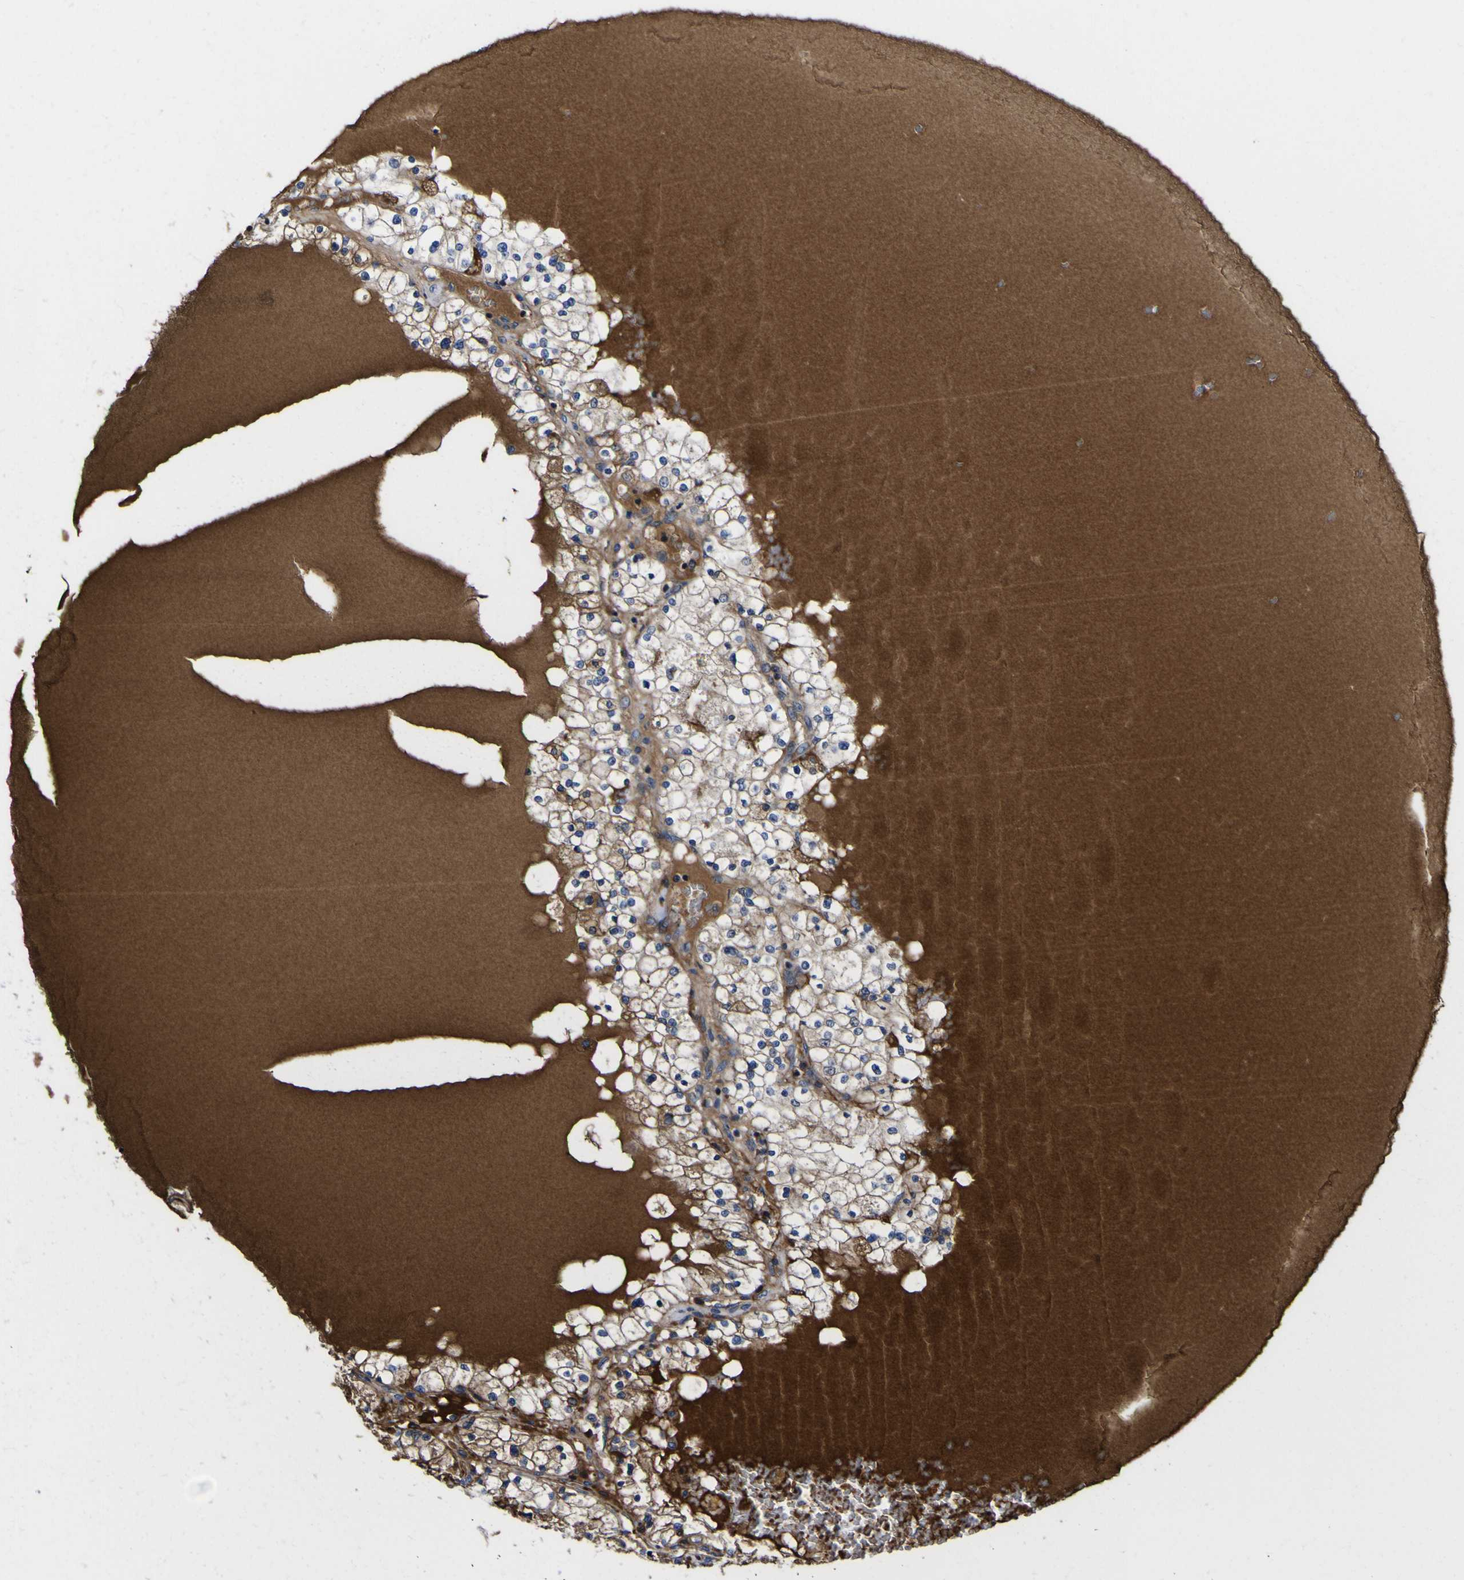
{"staining": {"intensity": "weak", "quantity": "25%-75%", "location": "cytoplasmic/membranous"}, "tissue": "renal cancer", "cell_type": "Tumor cells", "image_type": "cancer", "snomed": [{"axis": "morphology", "description": "Adenocarcinoma, NOS"}, {"axis": "topography", "description": "Kidney"}], "caption": "A low amount of weak cytoplasmic/membranous expression is identified in about 25%-75% of tumor cells in adenocarcinoma (renal) tissue. Immunohistochemistry stains the protein in brown and the nuclei are stained blue.", "gene": "CCDC90B", "patient": {"sex": "male", "age": 68}}